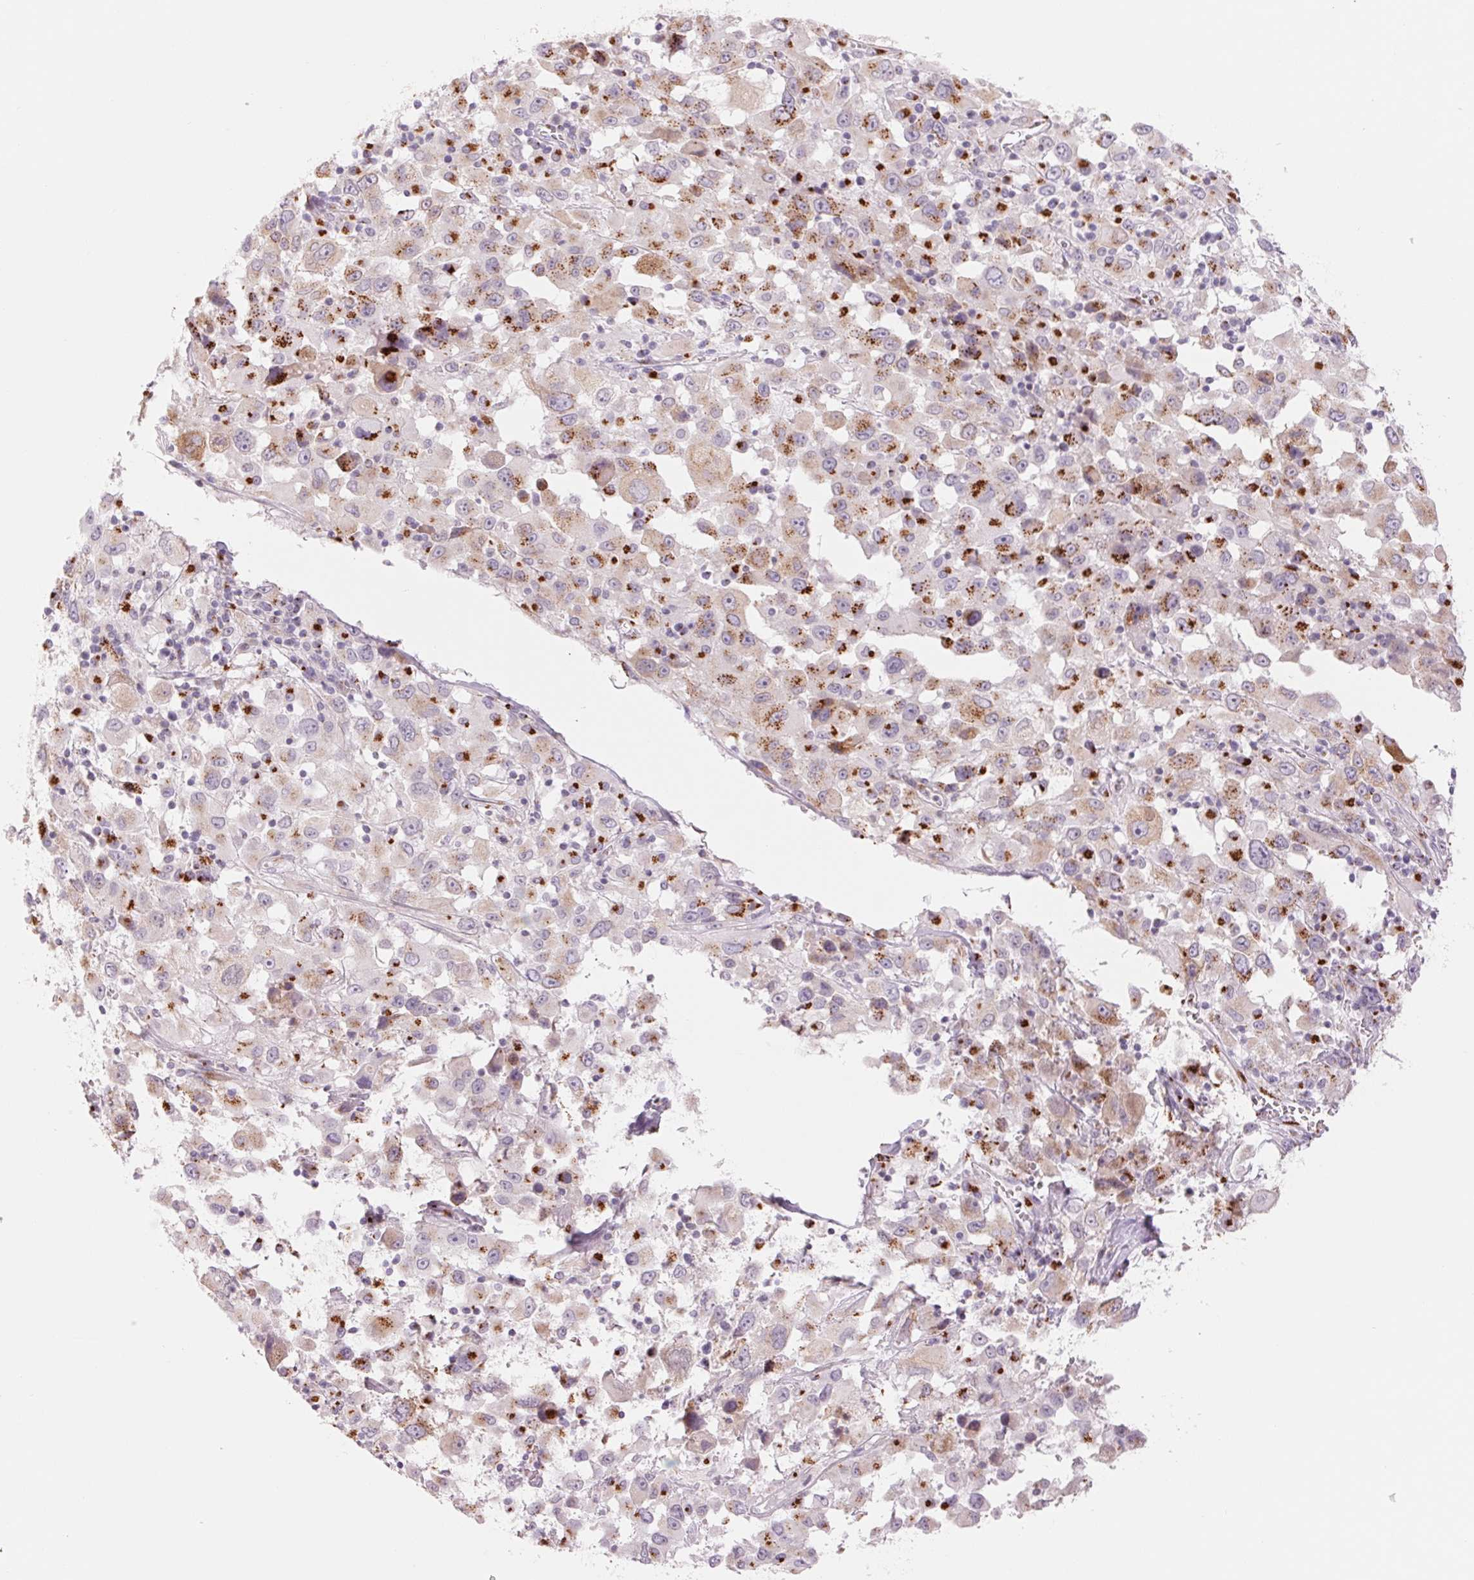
{"staining": {"intensity": "strong", "quantity": "25%-75%", "location": "cytoplasmic/membranous"}, "tissue": "melanoma", "cell_type": "Tumor cells", "image_type": "cancer", "snomed": [{"axis": "morphology", "description": "Malignant melanoma, Metastatic site"}, {"axis": "topography", "description": "Soft tissue"}], "caption": "IHC image of neoplastic tissue: human malignant melanoma (metastatic site) stained using immunohistochemistry displays high levels of strong protein expression localized specifically in the cytoplasmic/membranous of tumor cells, appearing as a cytoplasmic/membranous brown color.", "gene": "GALNT7", "patient": {"sex": "male", "age": 50}}